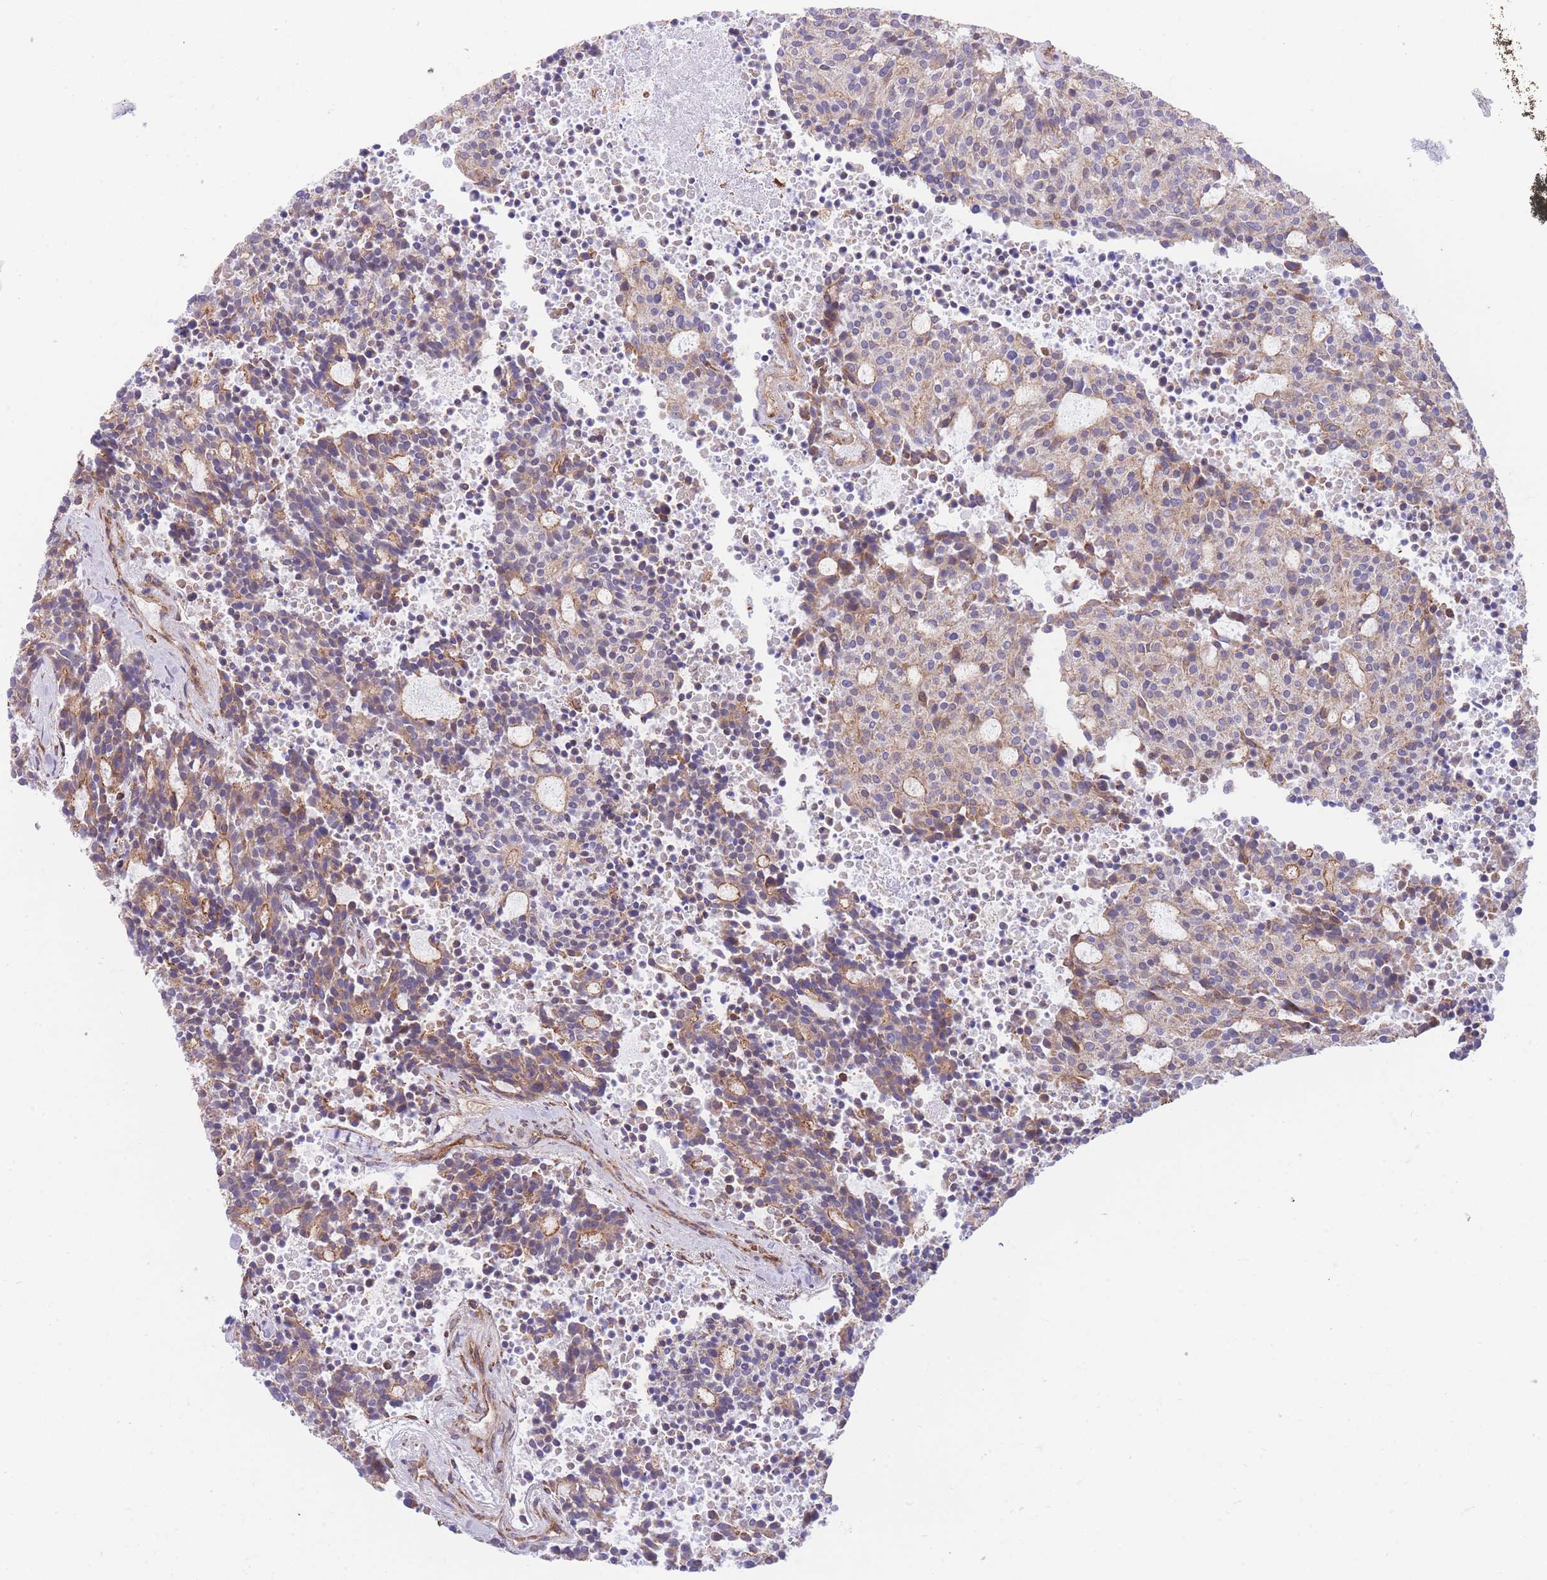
{"staining": {"intensity": "moderate", "quantity": "25%-75%", "location": "cytoplasmic/membranous"}, "tissue": "carcinoid", "cell_type": "Tumor cells", "image_type": "cancer", "snomed": [{"axis": "morphology", "description": "Carcinoid, malignant, NOS"}, {"axis": "topography", "description": "Pancreas"}], "caption": "Protein staining of carcinoid tissue shows moderate cytoplasmic/membranous staining in about 25%-75% of tumor cells. (DAB IHC with brightfield microscopy, high magnification).", "gene": "LRRN4CL", "patient": {"sex": "female", "age": 54}}